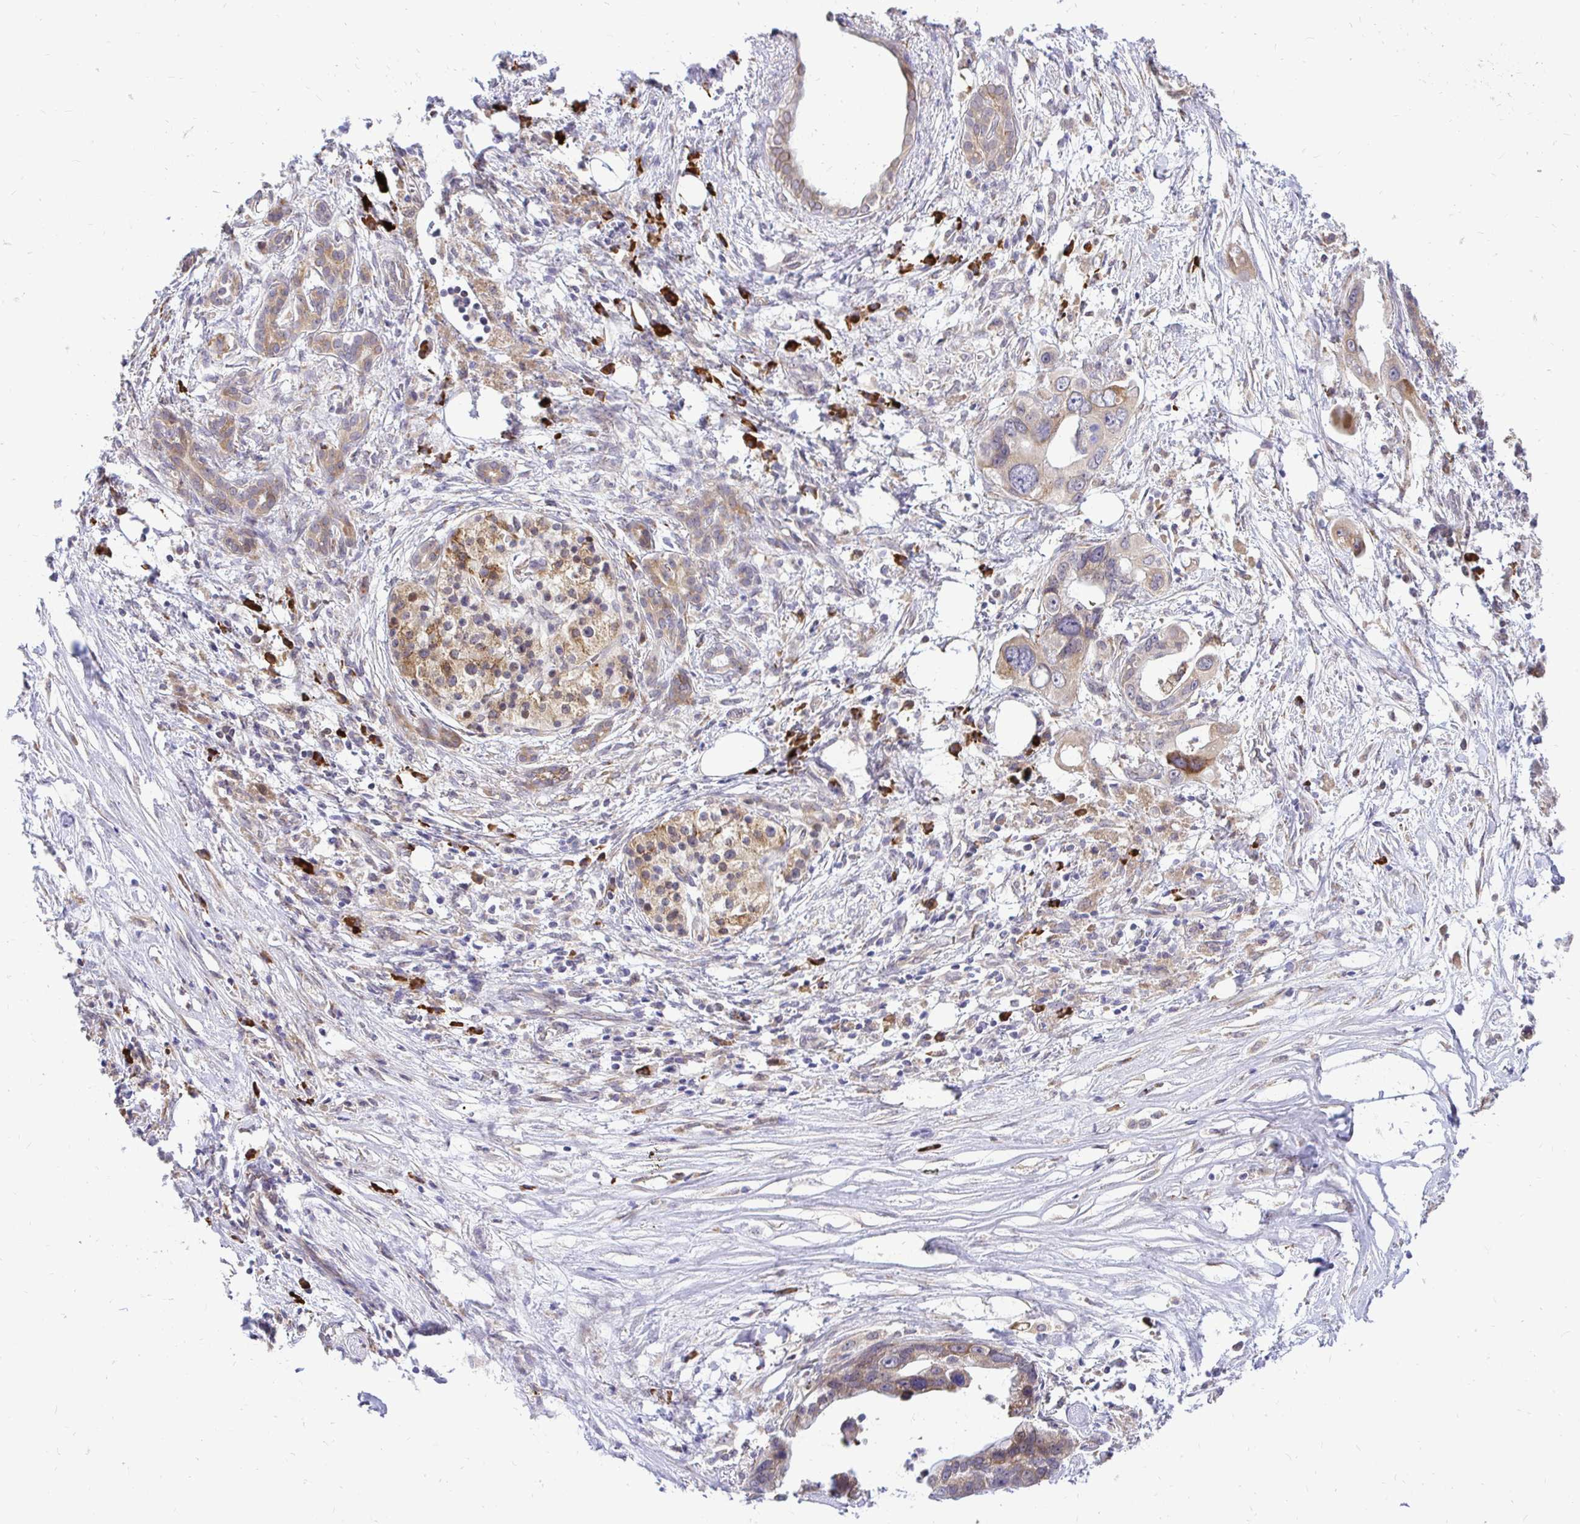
{"staining": {"intensity": "moderate", "quantity": ">75%", "location": "cytoplasmic/membranous"}, "tissue": "pancreatic cancer", "cell_type": "Tumor cells", "image_type": "cancer", "snomed": [{"axis": "morphology", "description": "Adenocarcinoma, NOS"}, {"axis": "topography", "description": "Pancreas"}], "caption": "Pancreatic adenocarcinoma stained for a protein displays moderate cytoplasmic/membranous positivity in tumor cells. (DAB (3,3'-diaminobenzidine) IHC with brightfield microscopy, high magnification).", "gene": "NAALAD2", "patient": {"sex": "female", "age": 83}}